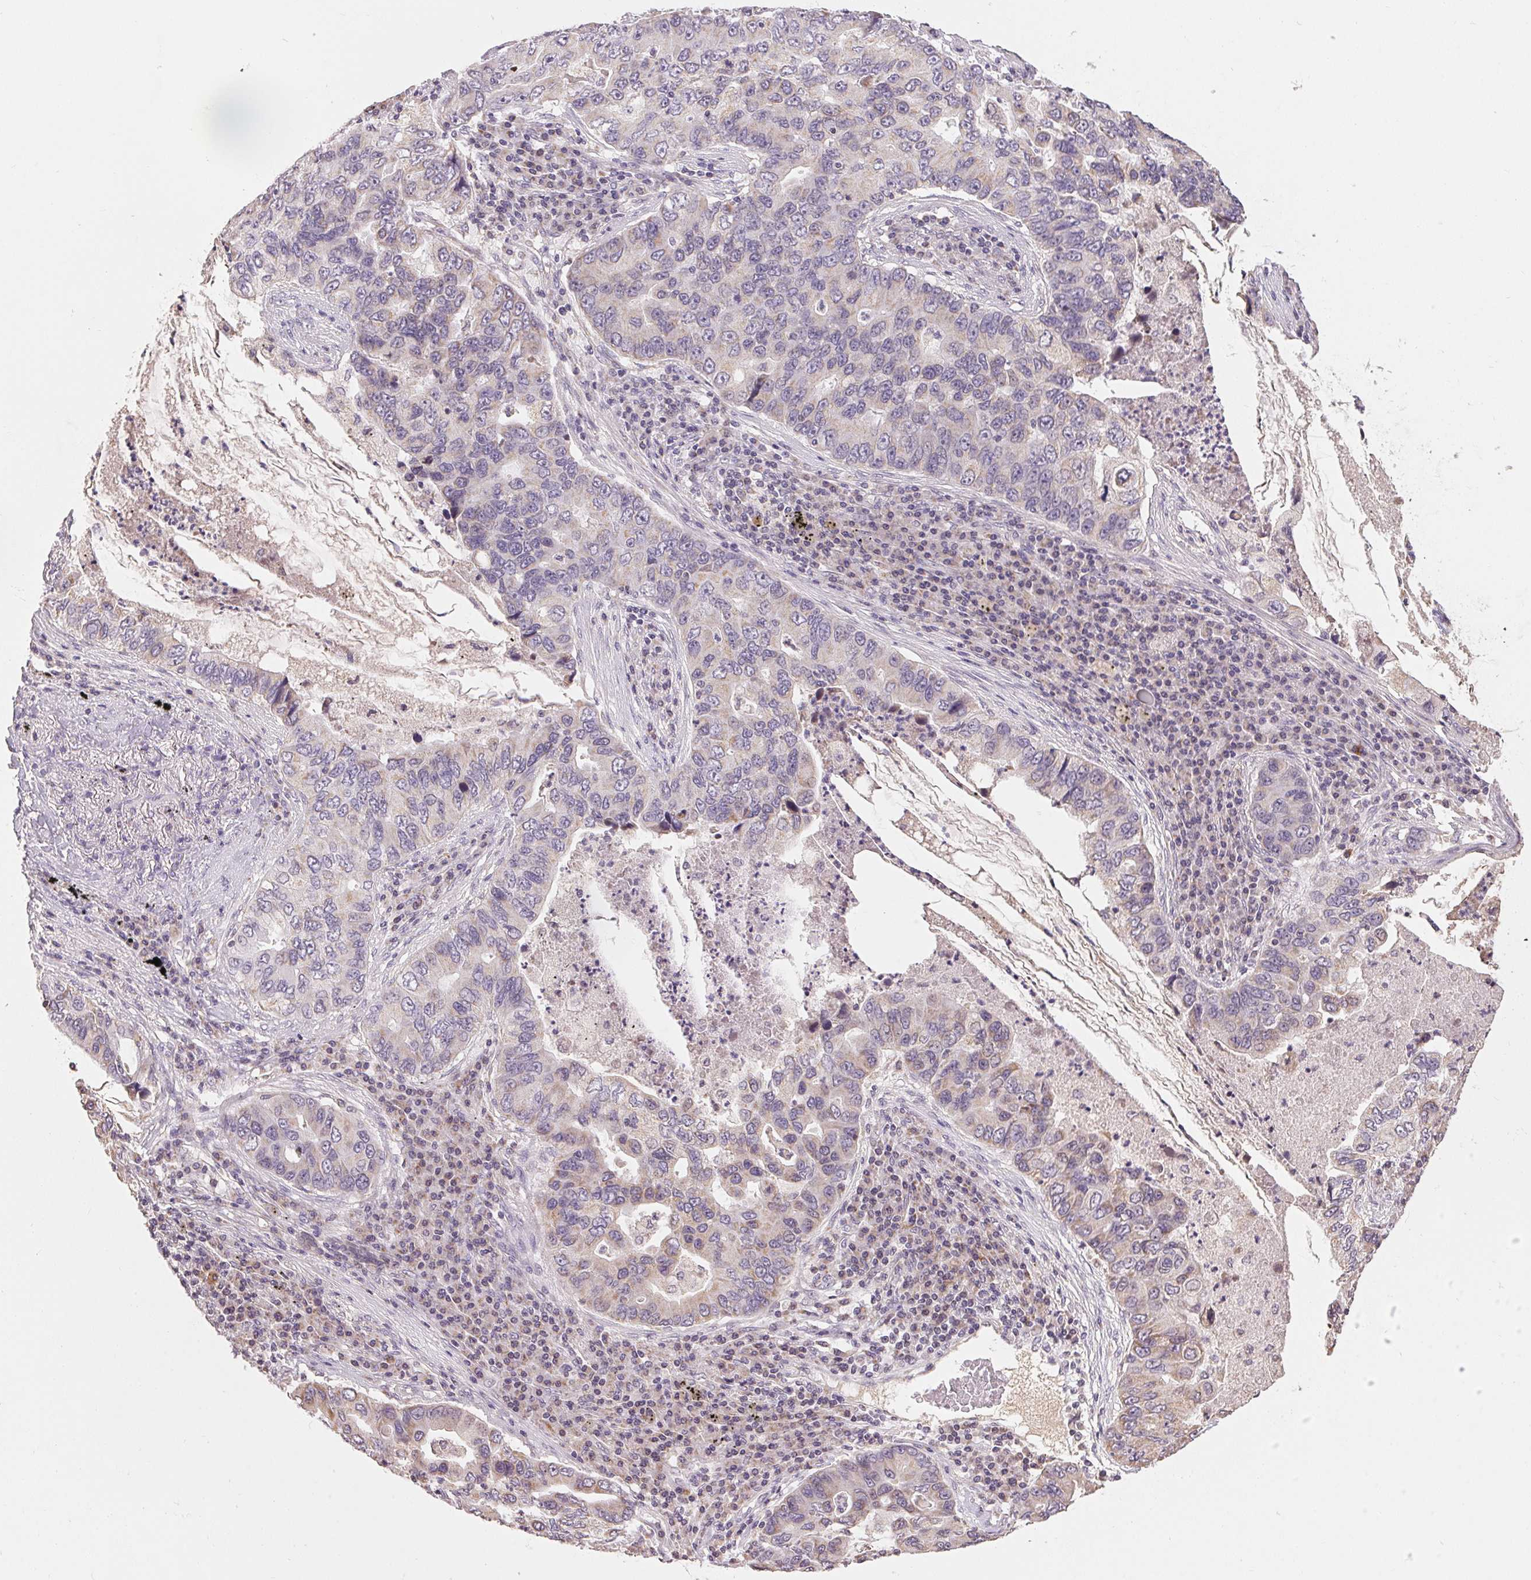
{"staining": {"intensity": "negative", "quantity": "none", "location": "none"}, "tissue": "lung cancer", "cell_type": "Tumor cells", "image_type": "cancer", "snomed": [{"axis": "morphology", "description": "Adenocarcinoma, NOS"}, {"axis": "morphology", "description": "Adenocarcinoma, metastatic, NOS"}, {"axis": "topography", "description": "Lymph node"}, {"axis": "topography", "description": "Lung"}], "caption": "Immunohistochemistry photomicrograph of human metastatic adenocarcinoma (lung) stained for a protein (brown), which demonstrates no expression in tumor cells.", "gene": "CLASP1", "patient": {"sex": "female", "age": 54}}